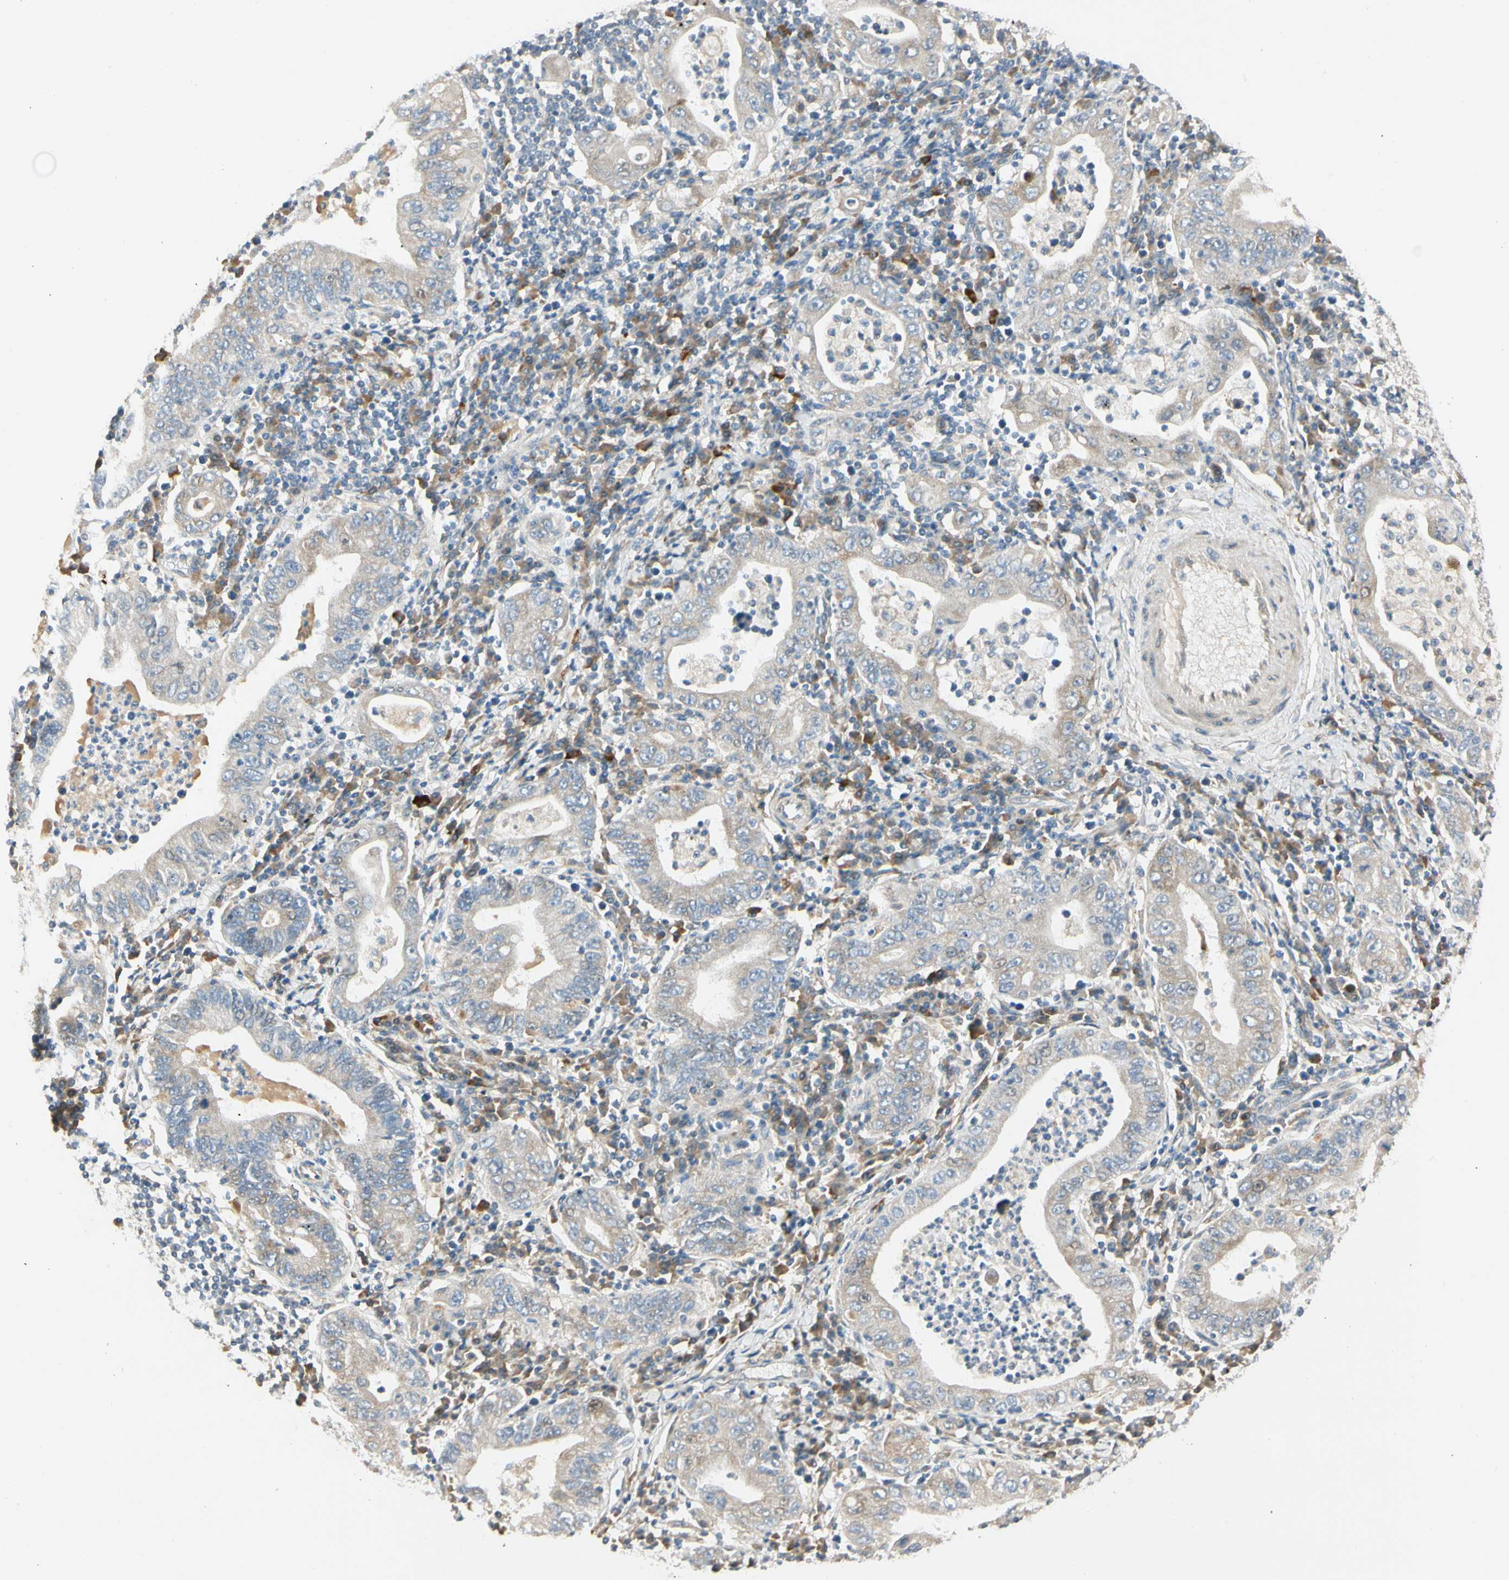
{"staining": {"intensity": "weak", "quantity": ">75%", "location": "cytoplasmic/membranous"}, "tissue": "stomach cancer", "cell_type": "Tumor cells", "image_type": "cancer", "snomed": [{"axis": "morphology", "description": "Normal tissue, NOS"}, {"axis": "morphology", "description": "Adenocarcinoma, NOS"}, {"axis": "topography", "description": "Esophagus"}, {"axis": "topography", "description": "Stomach, upper"}, {"axis": "topography", "description": "Peripheral nerve tissue"}], "caption": "An image of stomach adenocarcinoma stained for a protein demonstrates weak cytoplasmic/membranous brown staining in tumor cells.", "gene": "PCDHB15", "patient": {"sex": "male", "age": 62}}